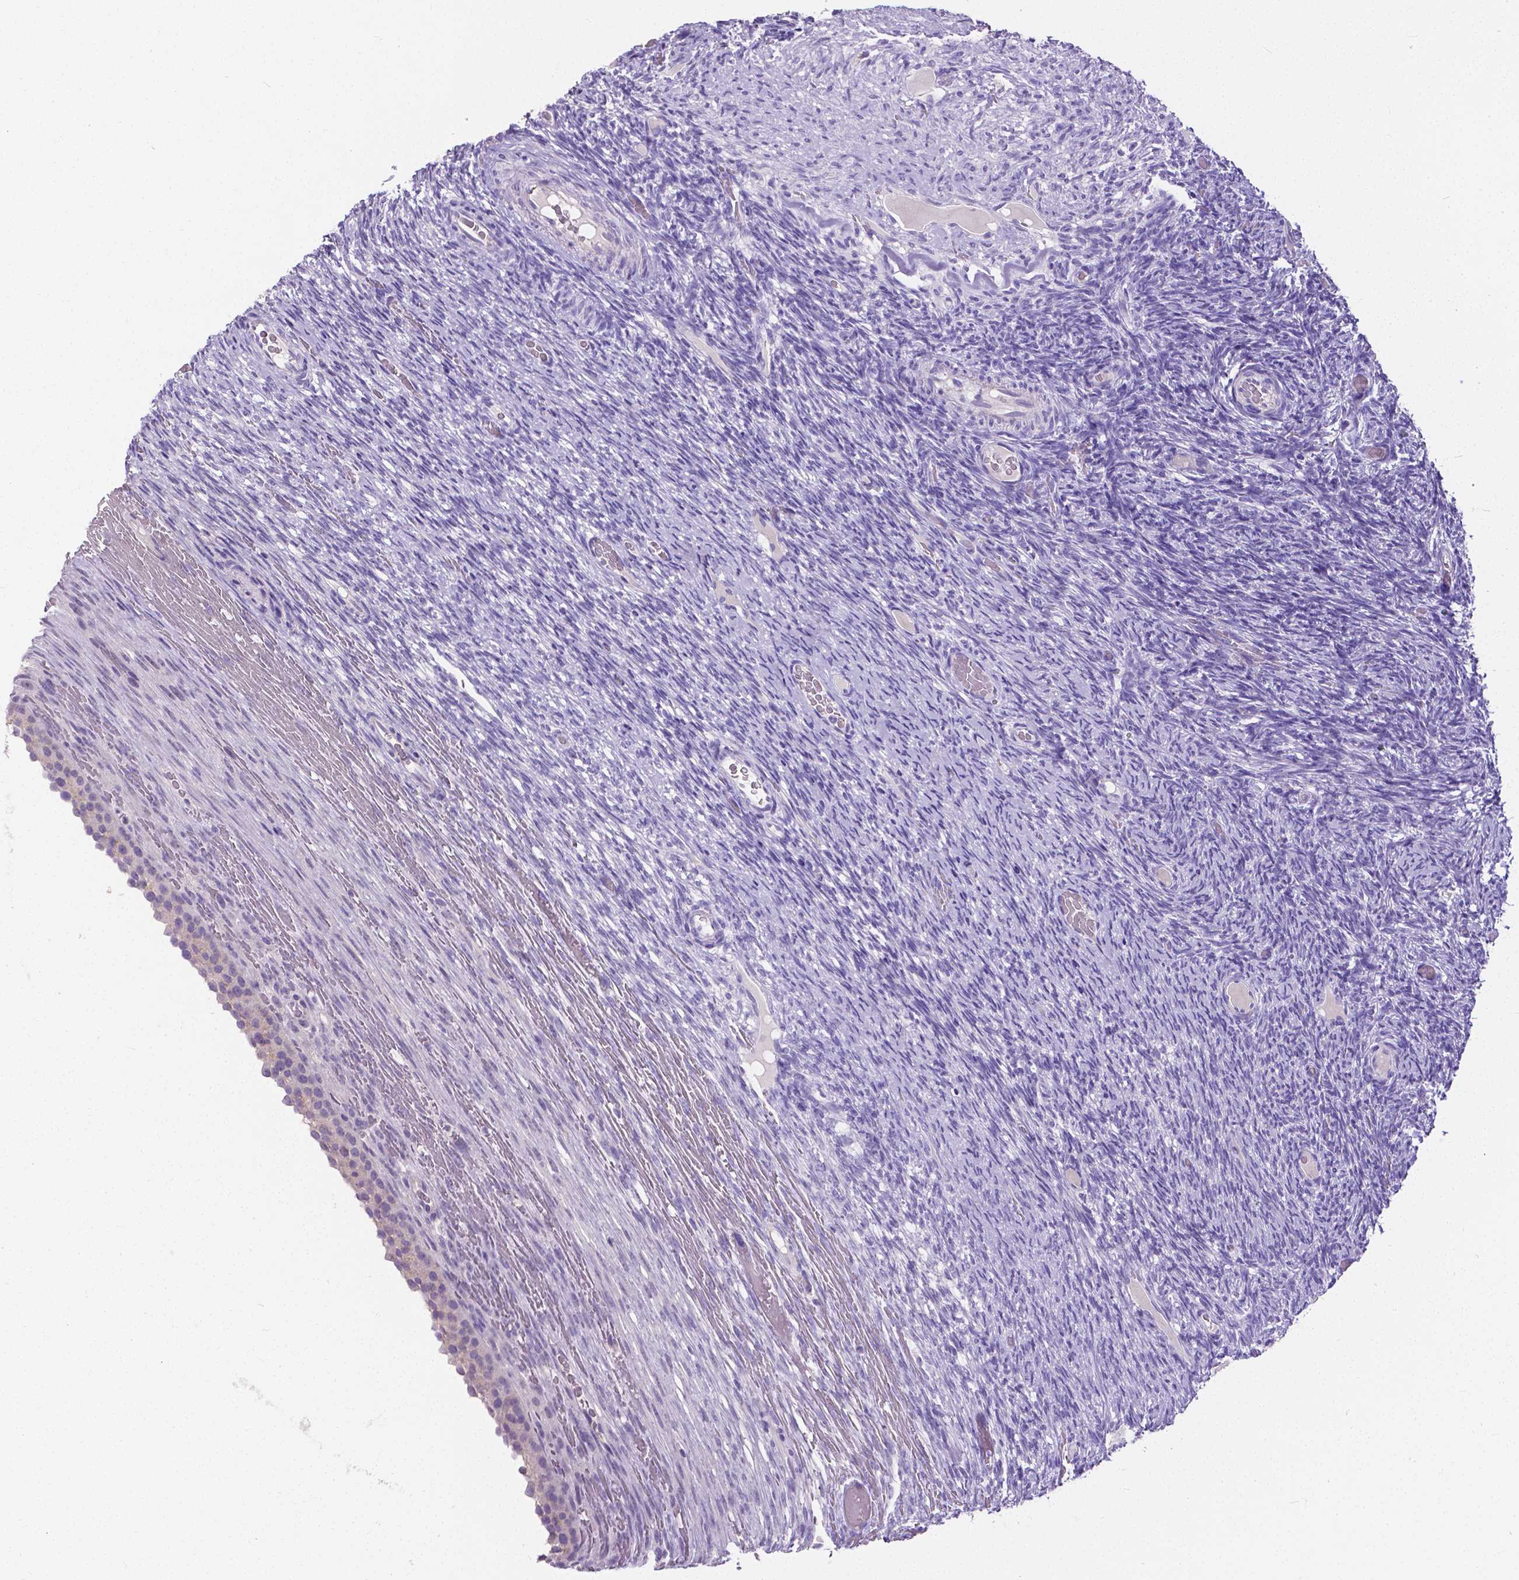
{"staining": {"intensity": "negative", "quantity": "none", "location": "none"}, "tissue": "ovary", "cell_type": "Follicle cells", "image_type": "normal", "snomed": [{"axis": "morphology", "description": "Normal tissue, NOS"}, {"axis": "topography", "description": "Ovary"}], "caption": "Follicle cells are negative for protein expression in benign human ovary. (Brightfield microscopy of DAB immunohistochemistry (IHC) at high magnification).", "gene": "OCLN", "patient": {"sex": "female", "age": 34}}